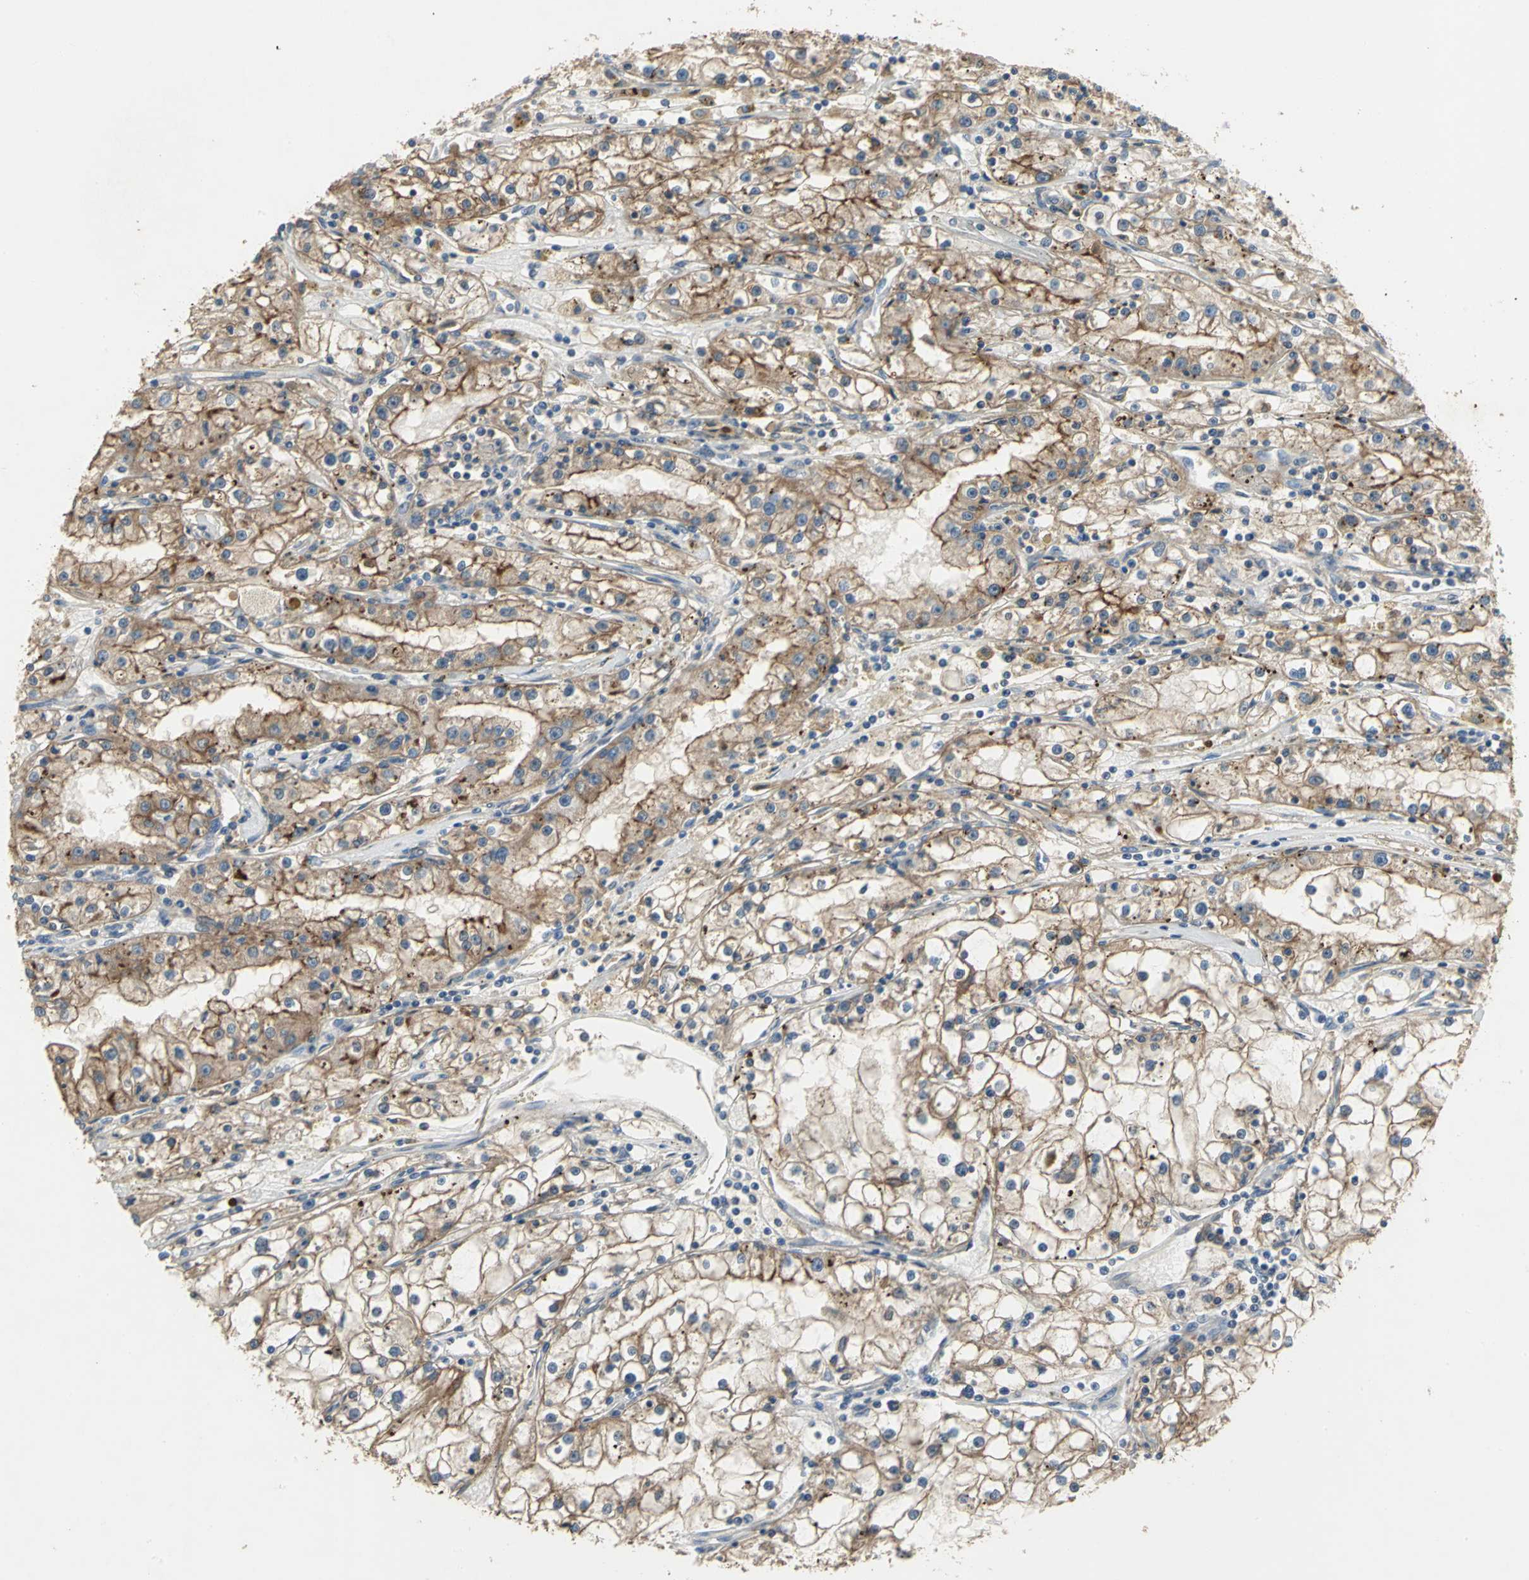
{"staining": {"intensity": "moderate", "quantity": ">75%", "location": "cytoplasmic/membranous"}, "tissue": "renal cancer", "cell_type": "Tumor cells", "image_type": "cancer", "snomed": [{"axis": "morphology", "description": "Adenocarcinoma, NOS"}, {"axis": "topography", "description": "Kidney"}], "caption": "Renal adenocarcinoma was stained to show a protein in brown. There is medium levels of moderate cytoplasmic/membranous staining in about >75% of tumor cells.", "gene": "MET", "patient": {"sex": "male", "age": 56}}